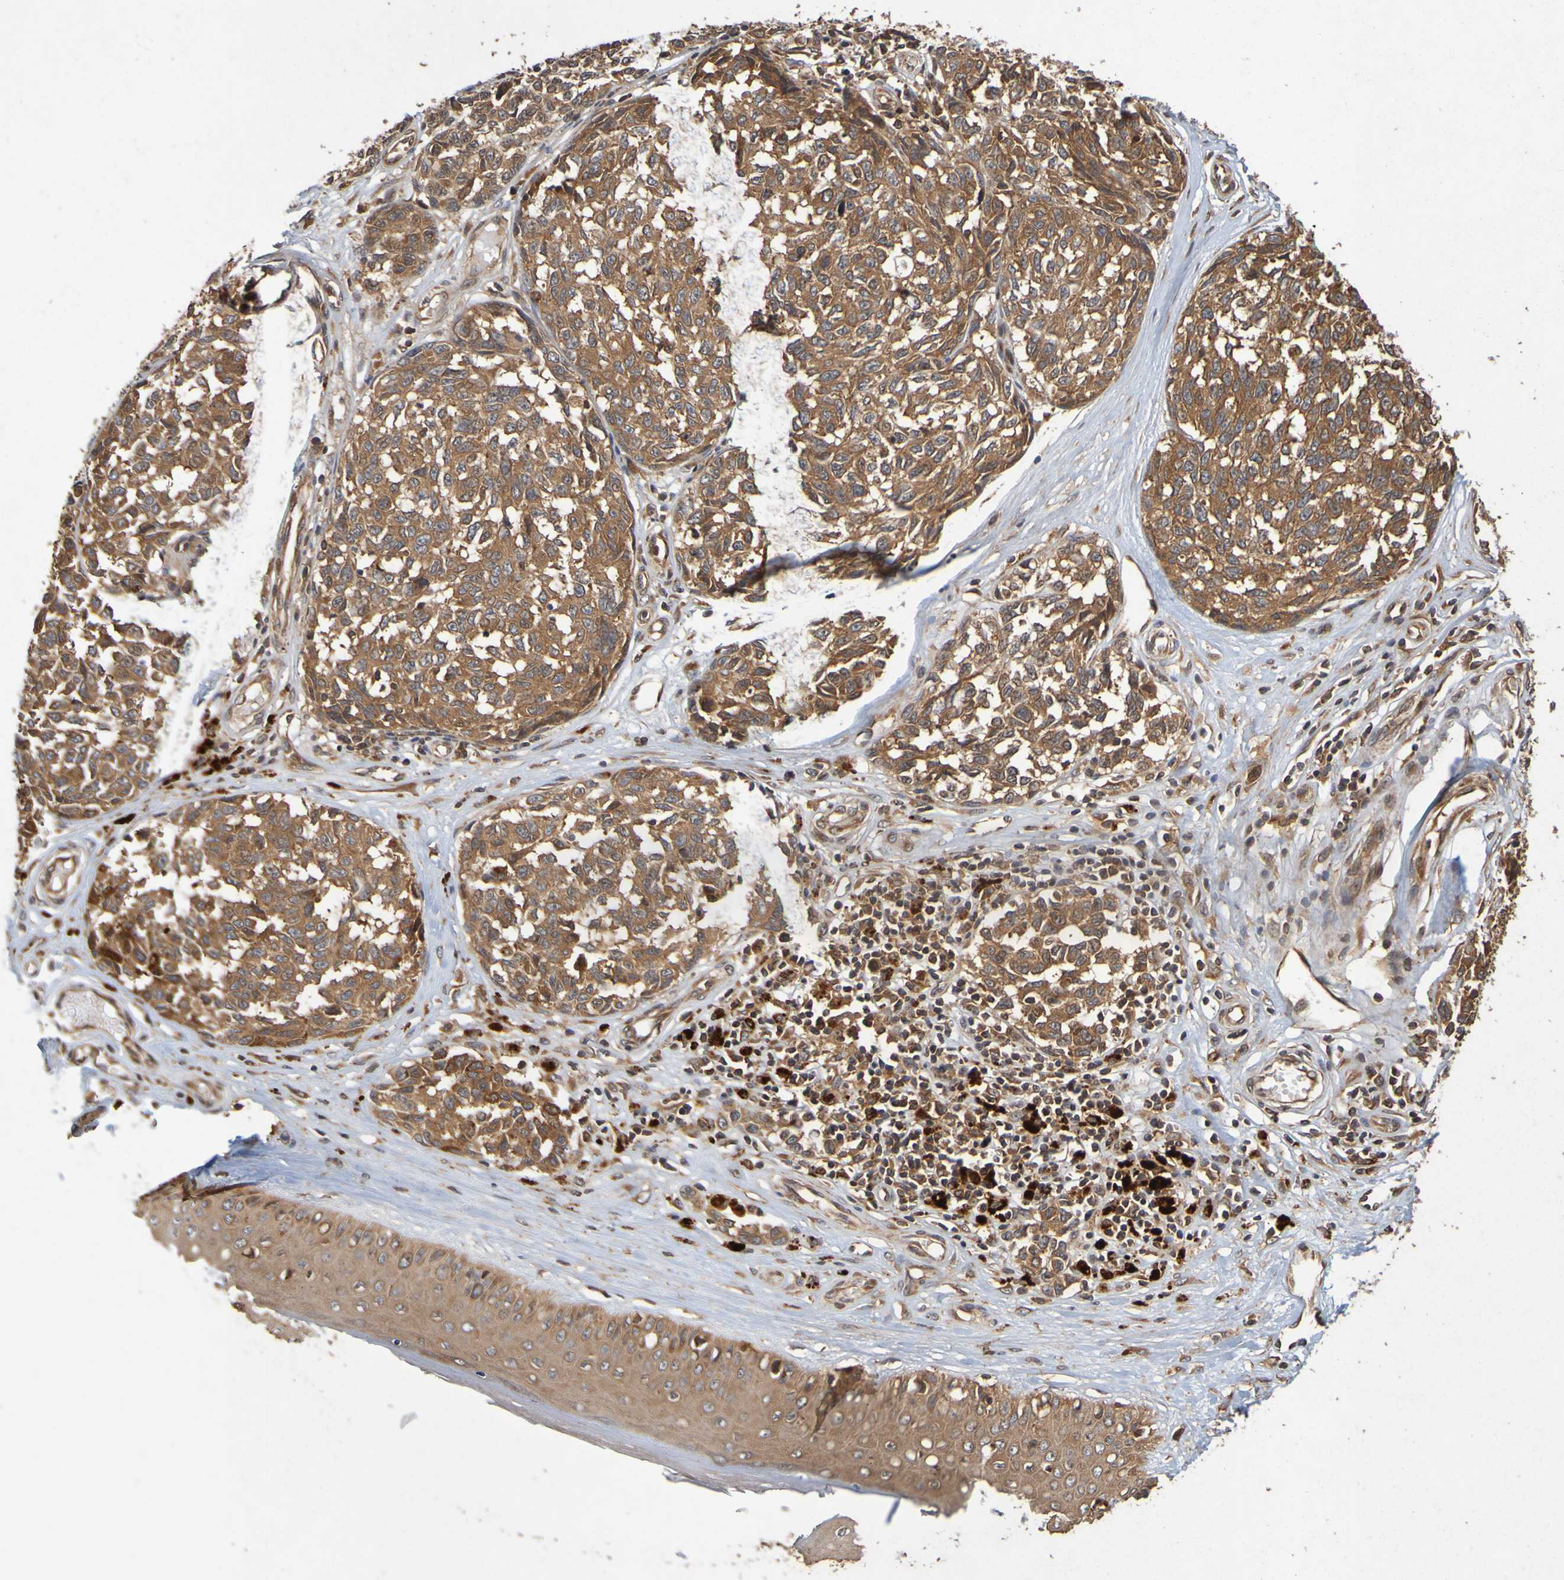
{"staining": {"intensity": "moderate", "quantity": ">75%", "location": "cytoplasmic/membranous"}, "tissue": "melanoma", "cell_type": "Tumor cells", "image_type": "cancer", "snomed": [{"axis": "morphology", "description": "Malignant melanoma, NOS"}, {"axis": "topography", "description": "Skin"}], "caption": "Immunohistochemical staining of human melanoma displays medium levels of moderate cytoplasmic/membranous protein positivity in approximately >75% of tumor cells.", "gene": "OCRL", "patient": {"sex": "female", "age": 64}}